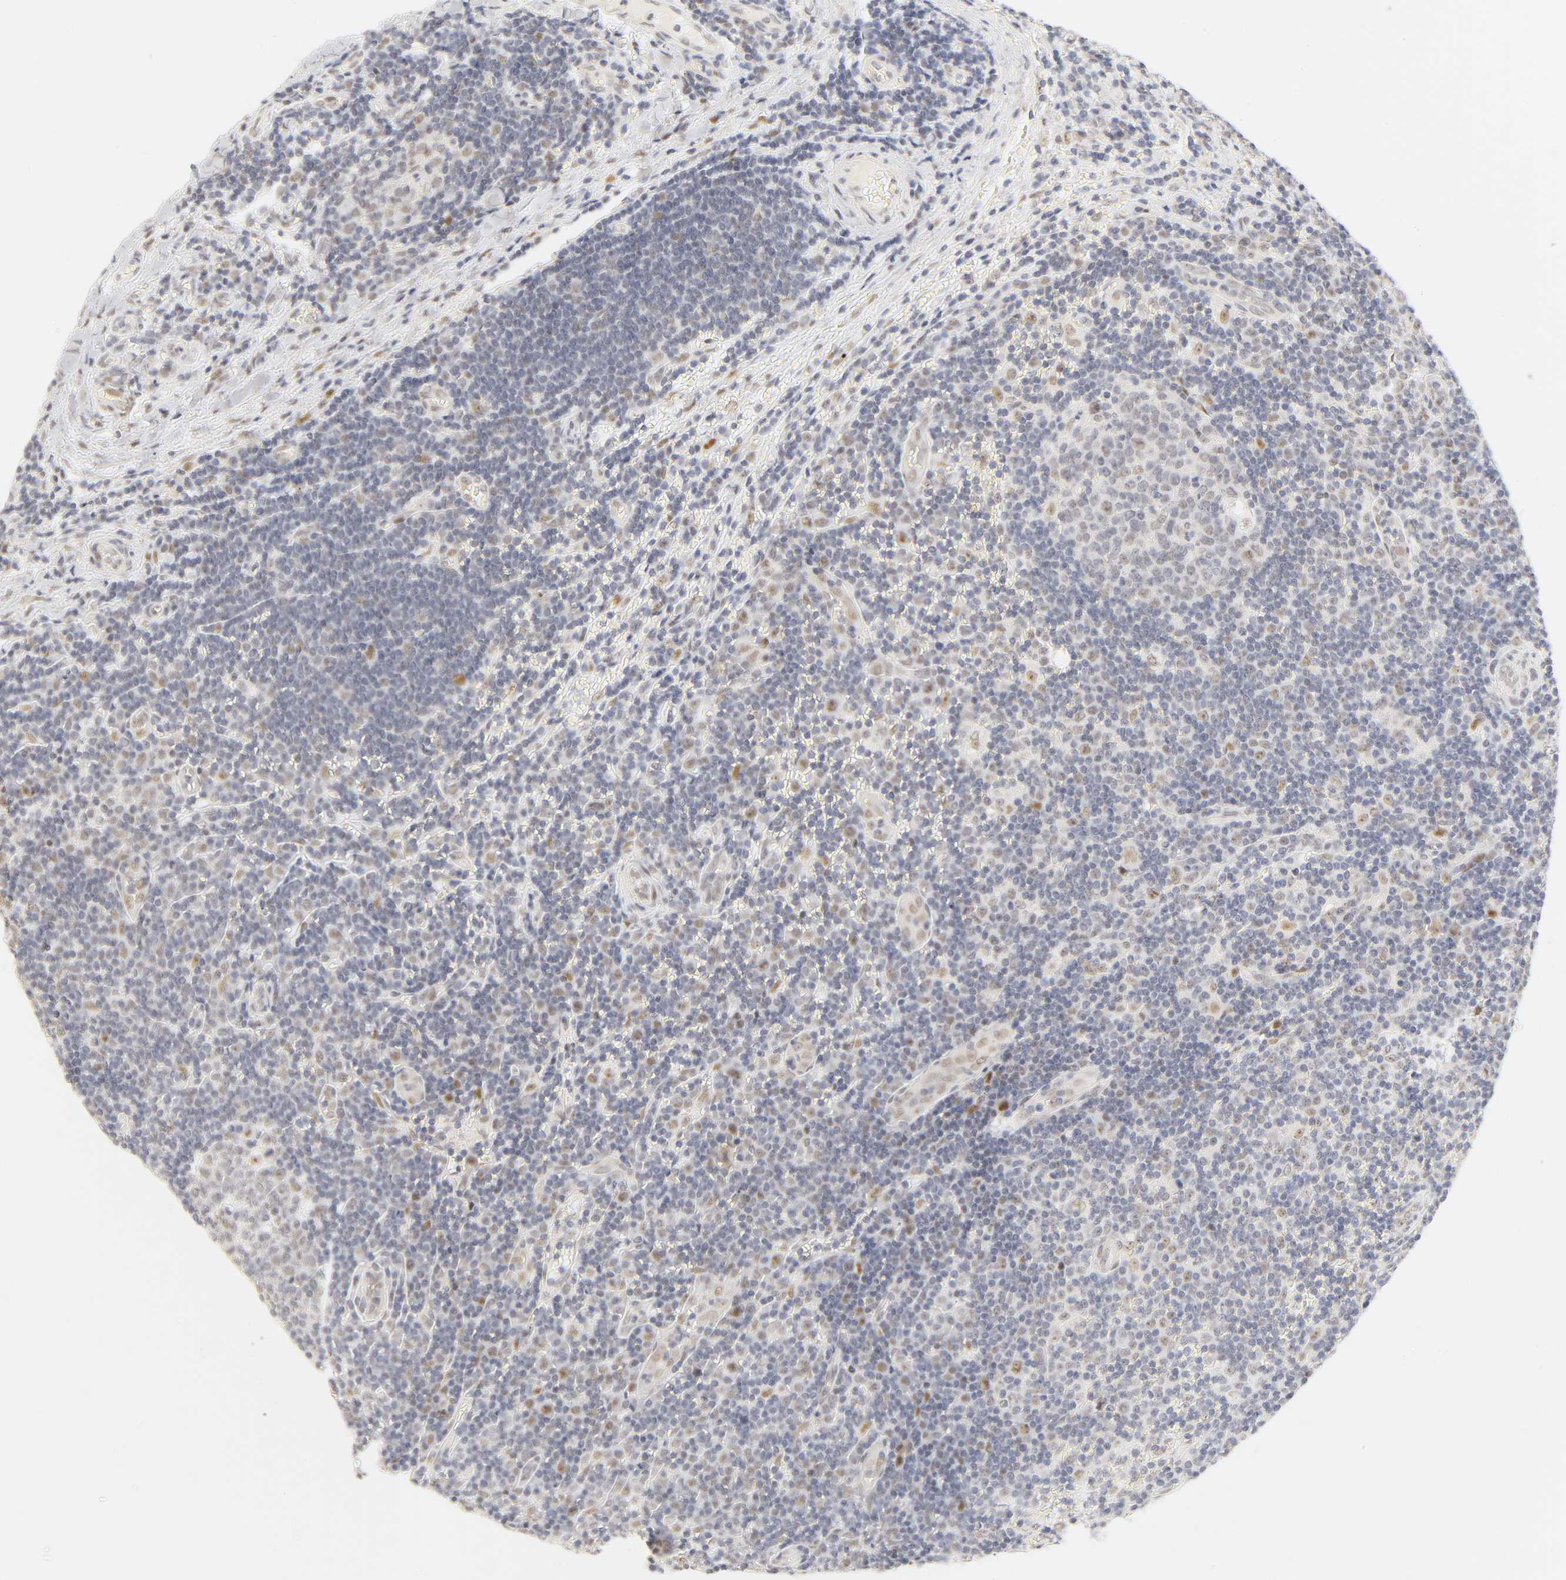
{"staining": {"intensity": "moderate", "quantity": "25%-75%", "location": "nuclear"}, "tissue": "lymph node", "cell_type": "Germinal center cells", "image_type": "normal", "snomed": [{"axis": "morphology", "description": "Normal tissue, NOS"}, {"axis": "topography", "description": "Lymph node"}, {"axis": "topography", "description": "Salivary gland"}], "caption": "An IHC histopathology image of normal tissue is shown. Protein staining in brown shows moderate nuclear positivity in lymph node within germinal center cells.", "gene": "MNAT1", "patient": {"sex": "male", "age": 8}}